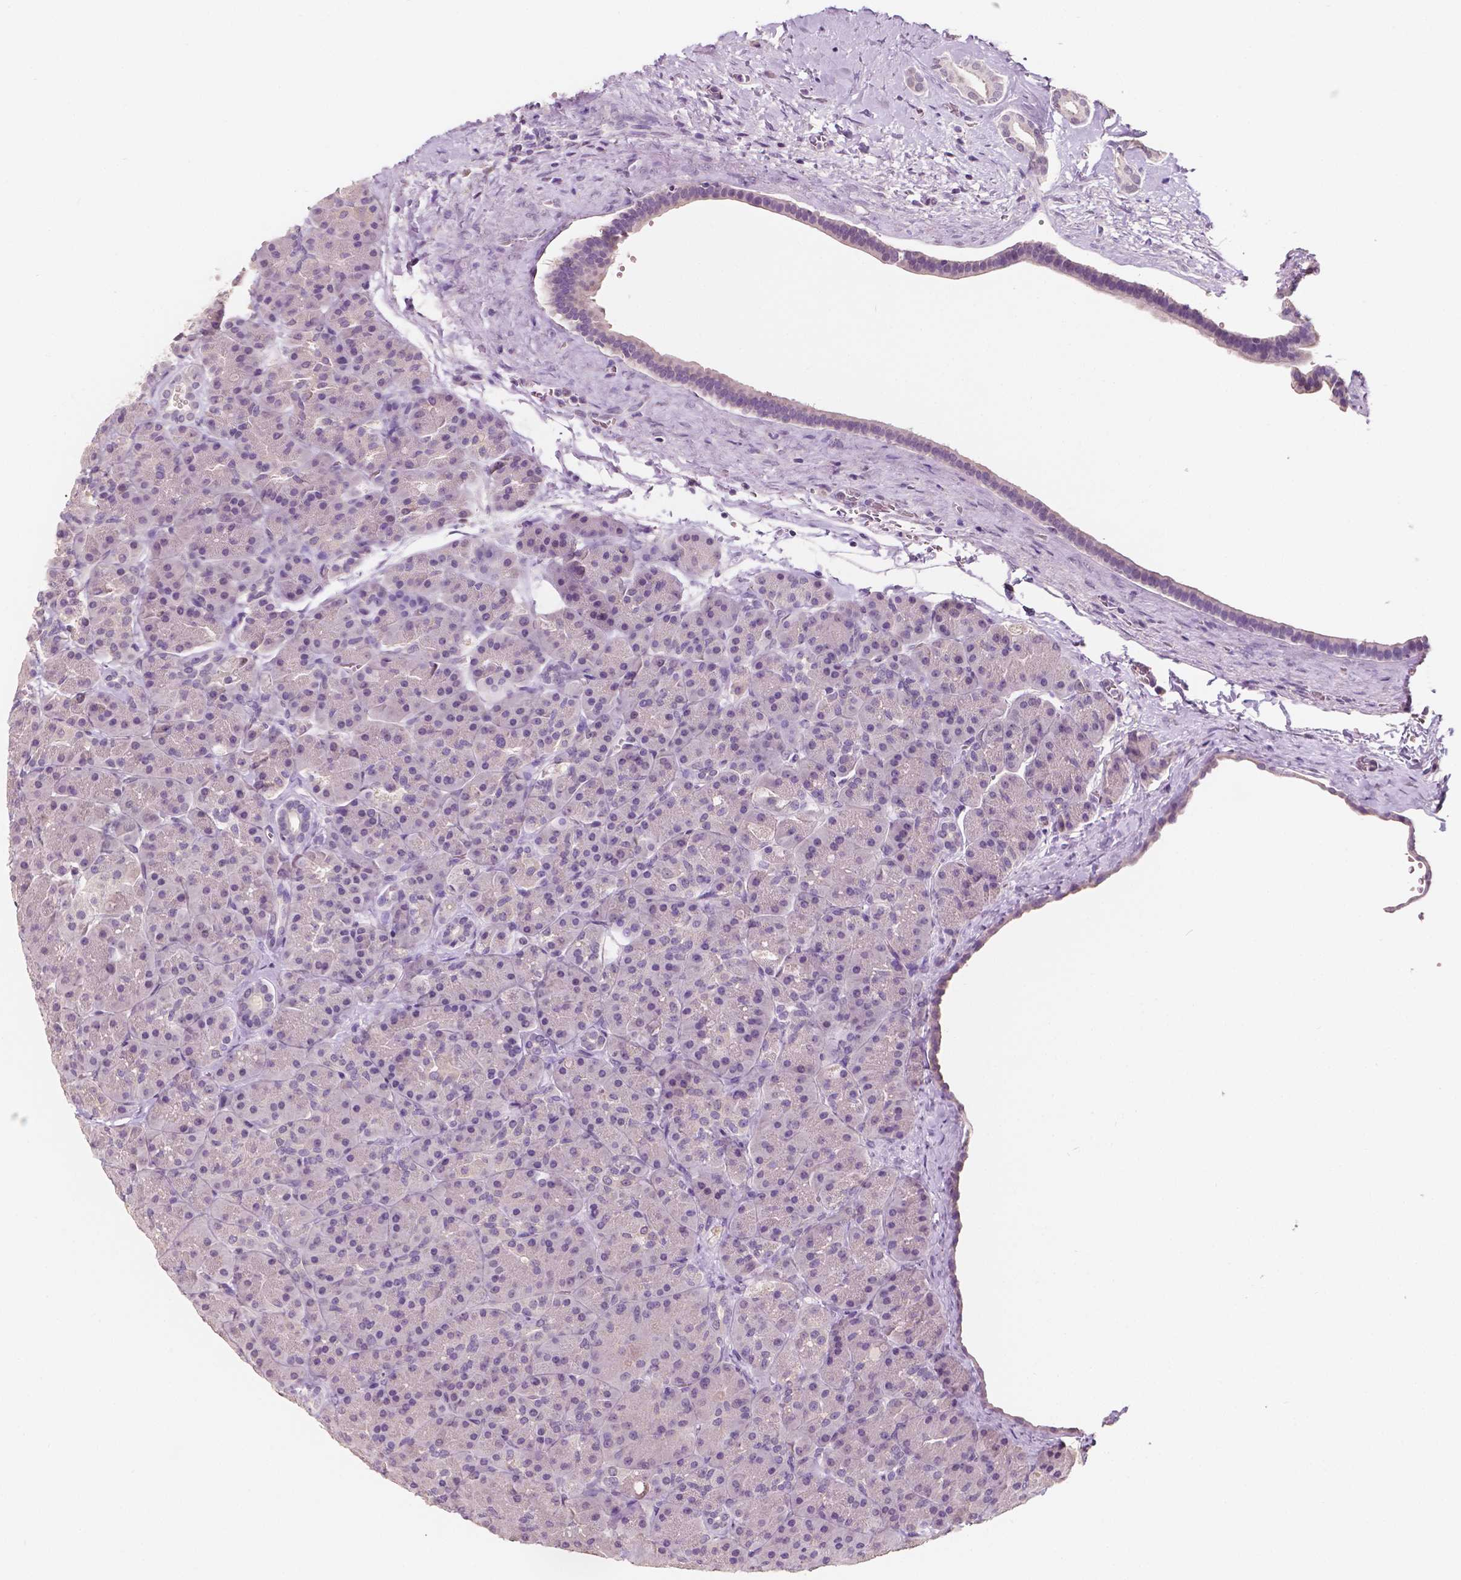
{"staining": {"intensity": "negative", "quantity": "none", "location": "none"}, "tissue": "pancreas", "cell_type": "Exocrine glandular cells", "image_type": "normal", "snomed": [{"axis": "morphology", "description": "Normal tissue, NOS"}, {"axis": "topography", "description": "Pancreas"}], "caption": "DAB immunohistochemical staining of benign human pancreas displays no significant expression in exocrine glandular cells. (Stains: DAB immunohistochemistry (IHC) with hematoxylin counter stain, Microscopy: brightfield microscopy at high magnification).", "gene": "TAL1", "patient": {"sex": "male", "age": 57}}